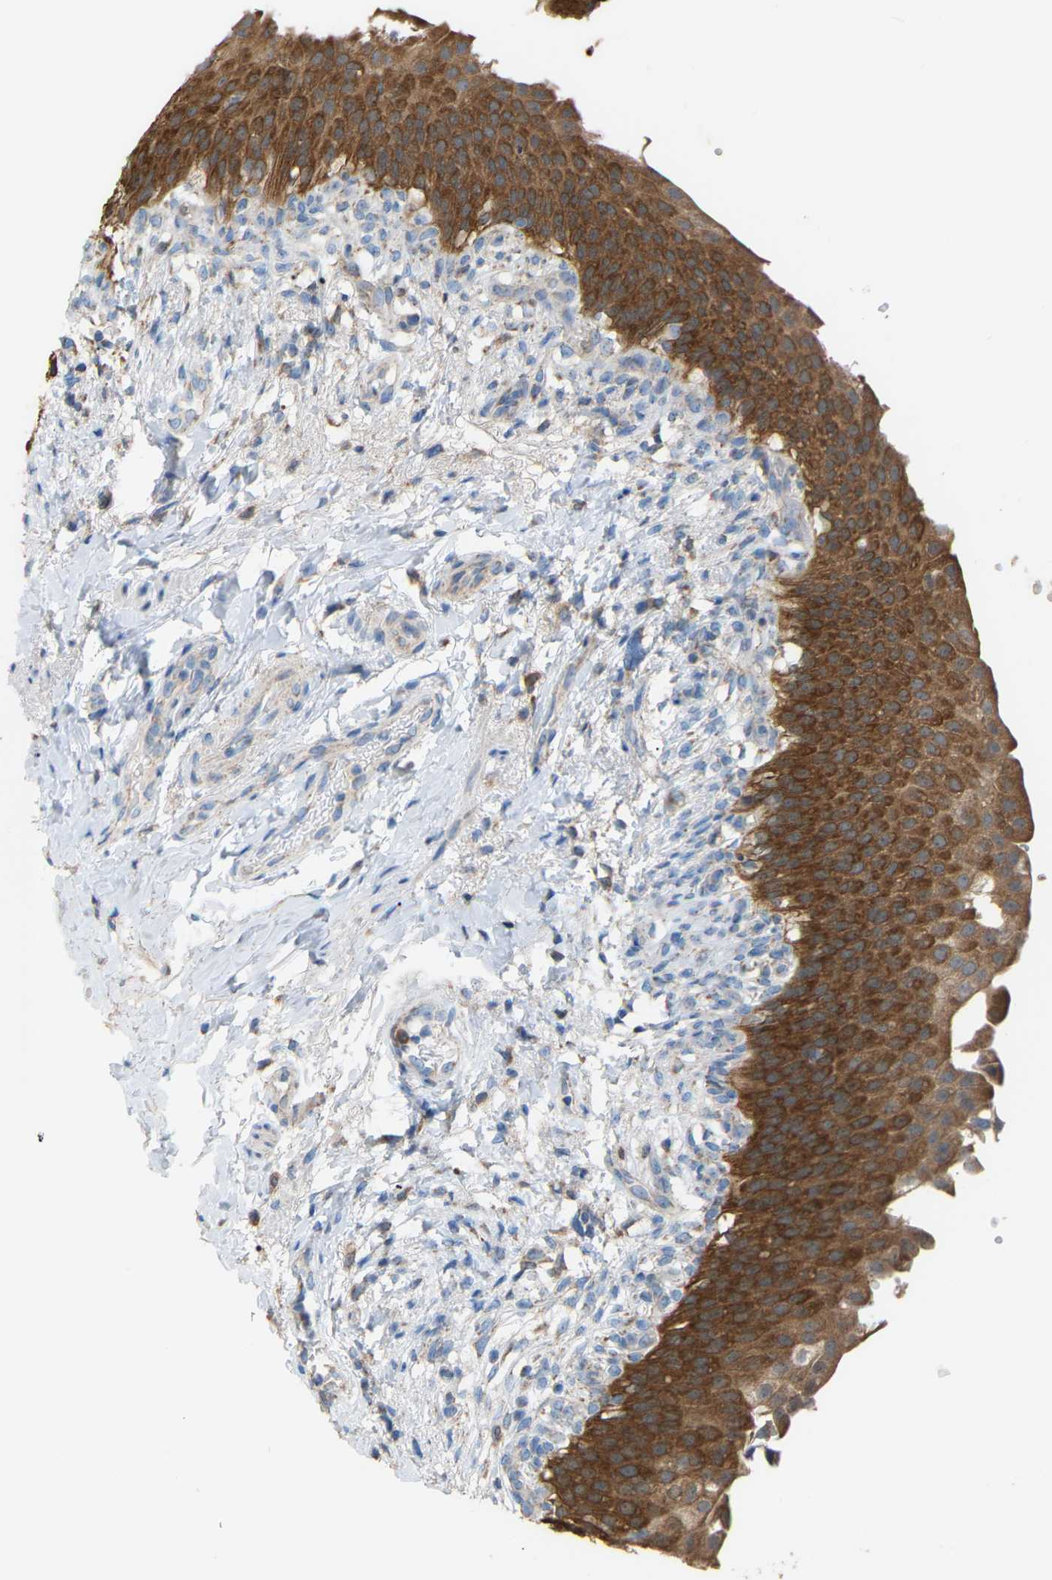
{"staining": {"intensity": "strong", "quantity": ">75%", "location": "cytoplasmic/membranous"}, "tissue": "urinary bladder", "cell_type": "Urothelial cells", "image_type": "normal", "snomed": [{"axis": "morphology", "description": "Normal tissue, NOS"}, {"axis": "topography", "description": "Urinary bladder"}], "caption": "High-magnification brightfield microscopy of unremarkable urinary bladder stained with DAB (3,3'-diaminobenzidine) (brown) and counterstained with hematoxylin (blue). urothelial cells exhibit strong cytoplasmic/membranous expression is appreciated in approximately>75% of cells.", "gene": "CROT", "patient": {"sex": "female", "age": 60}}